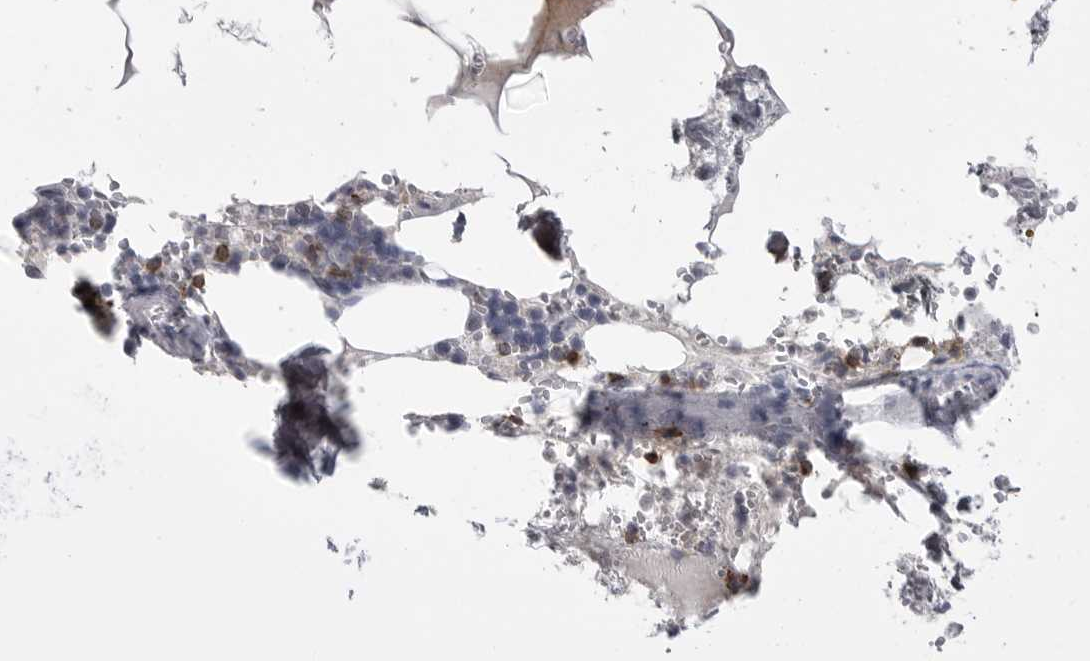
{"staining": {"intensity": "strong", "quantity": "<25%", "location": "cytoplasmic/membranous"}, "tissue": "bone marrow", "cell_type": "Hematopoietic cells", "image_type": "normal", "snomed": [{"axis": "morphology", "description": "Normal tissue, NOS"}, {"axis": "topography", "description": "Bone marrow"}], "caption": "Immunohistochemical staining of benign human bone marrow demonstrates strong cytoplasmic/membranous protein staining in about <25% of hematopoietic cells.", "gene": "ITGAL", "patient": {"sex": "male", "age": 70}}